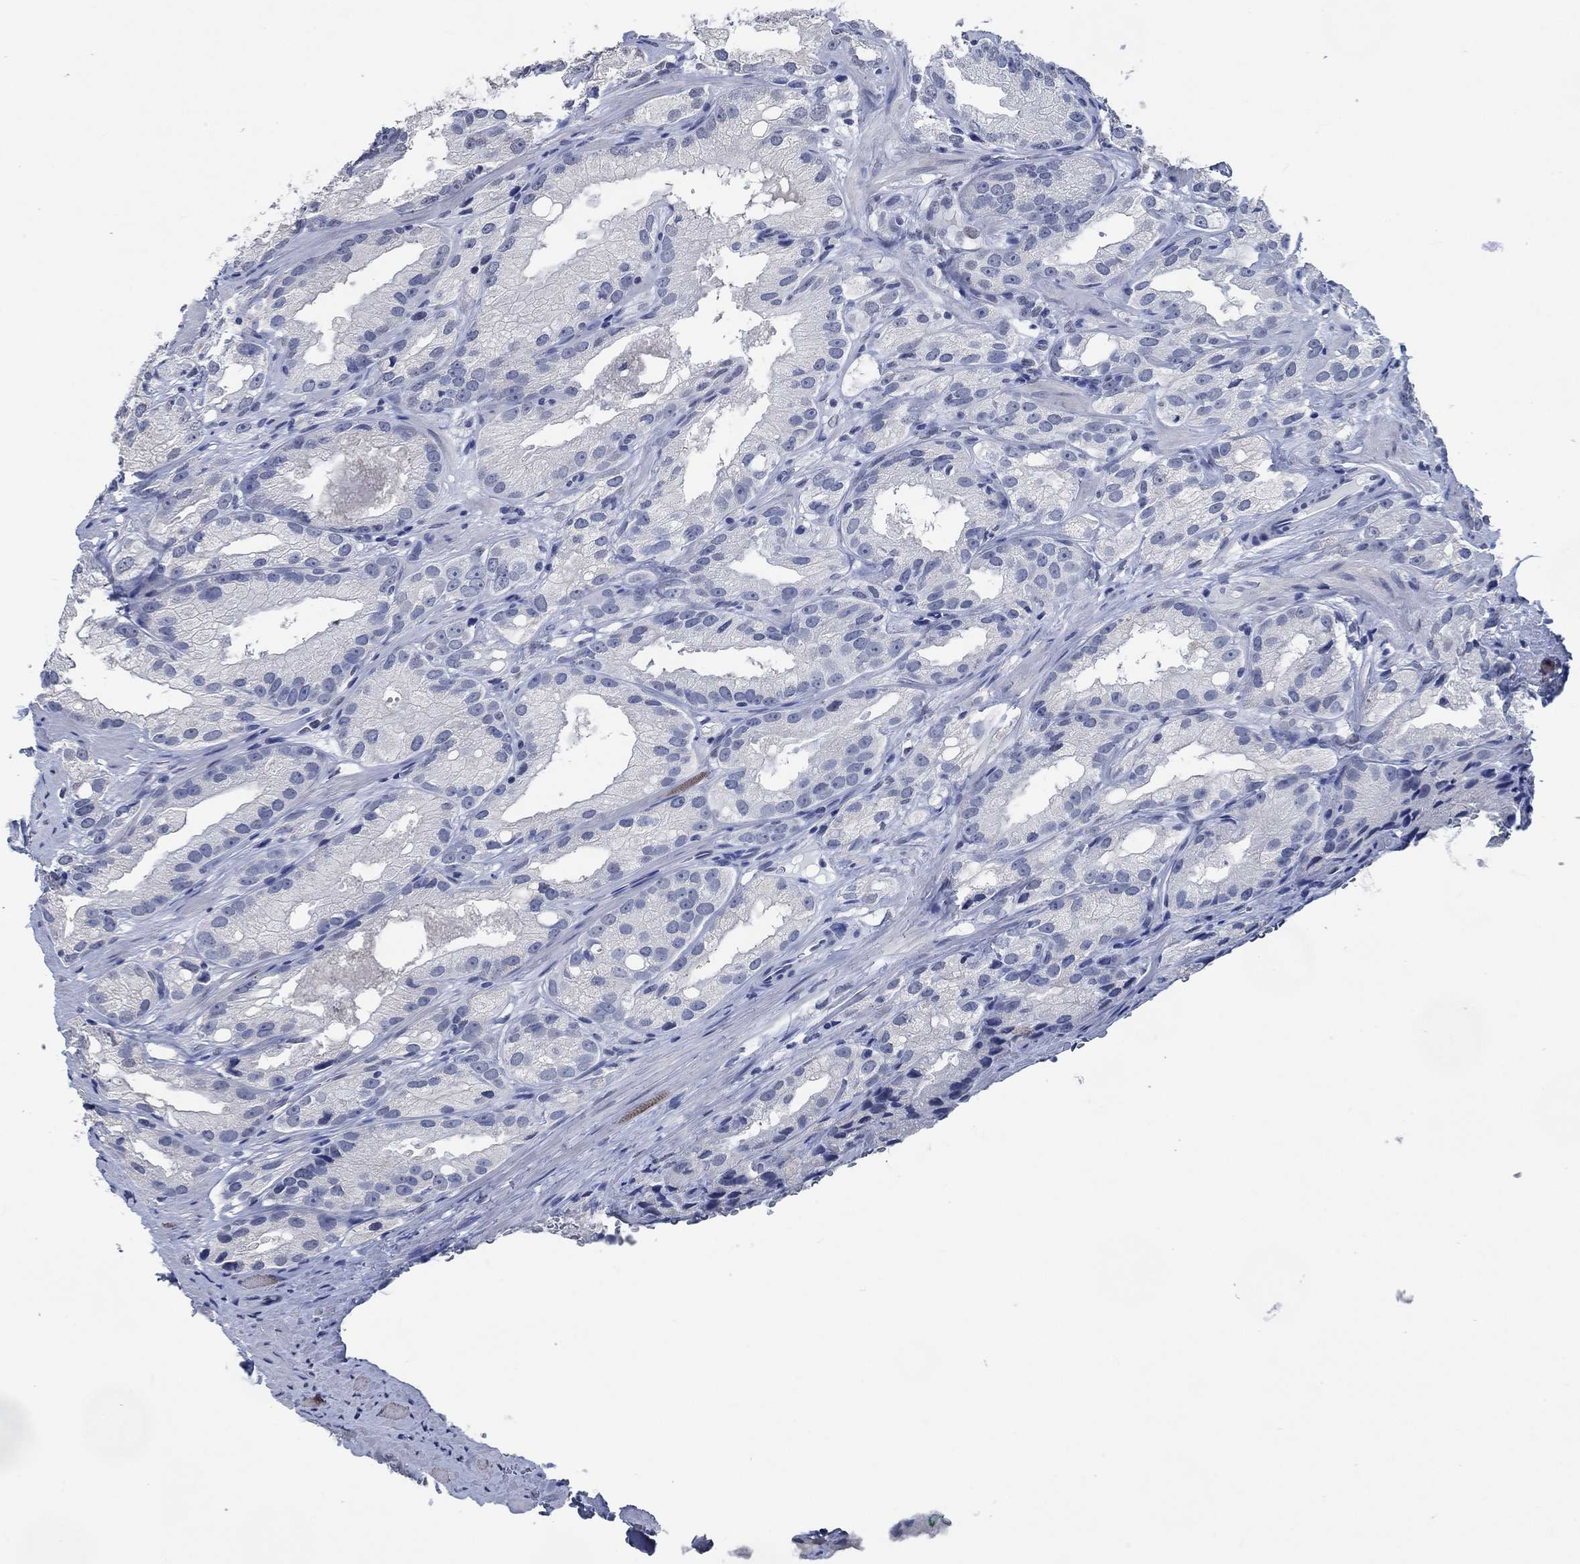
{"staining": {"intensity": "negative", "quantity": "none", "location": "none"}, "tissue": "prostate cancer", "cell_type": "Tumor cells", "image_type": "cancer", "snomed": [{"axis": "morphology", "description": "Adenocarcinoma, High grade"}, {"axis": "topography", "description": "Prostate and seminal vesicle, NOS"}], "caption": "Immunohistochemistry histopathology image of human prostate cancer stained for a protein (brown), which shows no expression in tumor cells.", "gene": "OBSCN", "patient": {"sex": "male", "age": 62}}